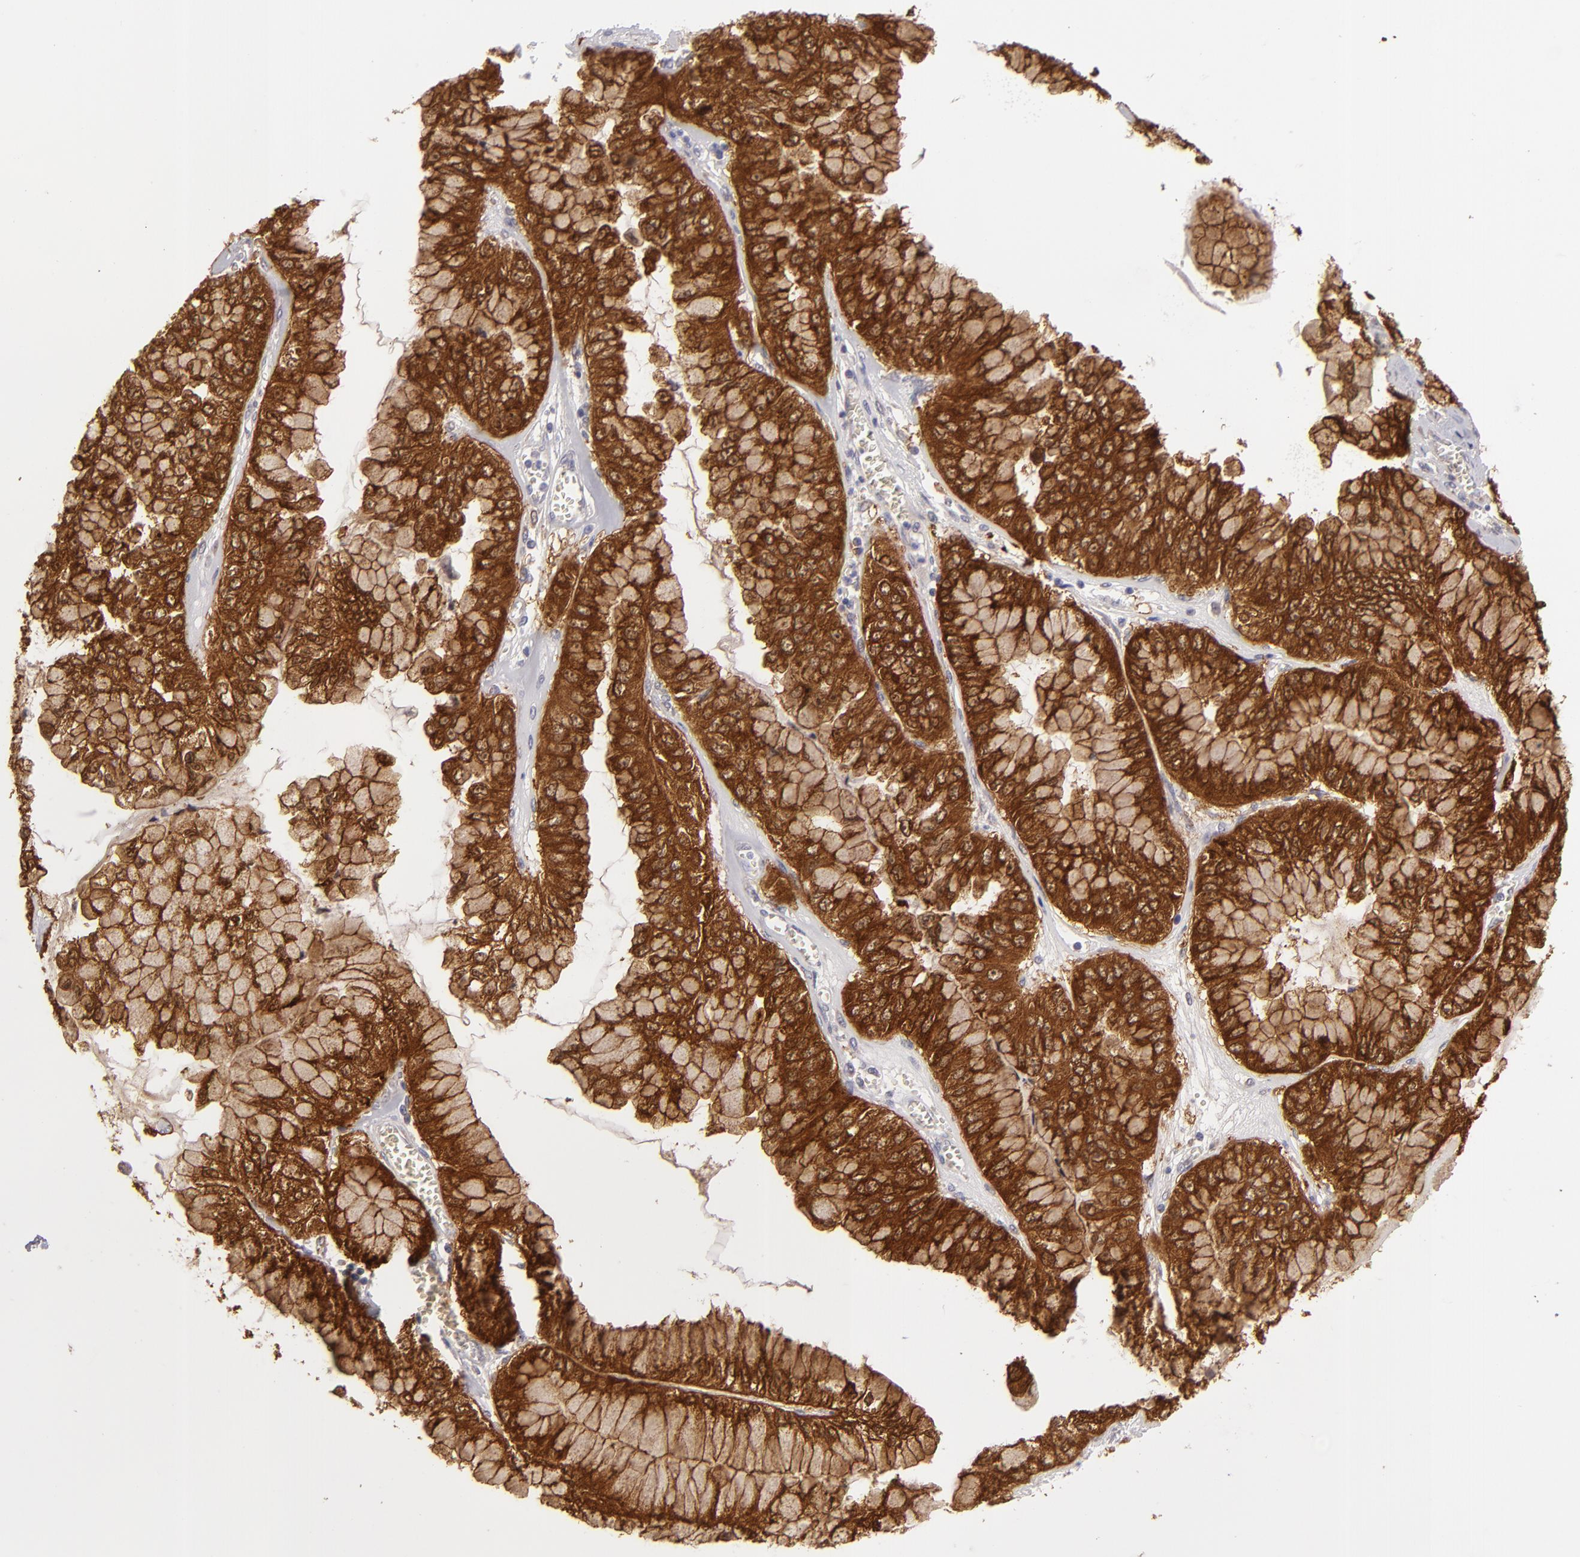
{"staining": {"intensity": "strong", "quantity": ">75%", "location": "cytoplasmic/membranous"}, "tissue": "liver cancer", "cell_type": "Tumor cells", "image_type": "cancer", "snomed": [{"axis": "morphology", "description": "Cholangiocarcinoma"}, {"axis": "topography", "description": "Liver"}], "caption": "Liver cancer (cholangiocarcinoma) tissue displays strong cytoplasmic/membranous expression in about >75% of tumor cells Immunohistochemistry (ihc) stains the protein of interest in brown and the nuclei are stained blue.", "gene": "SH2D4A", "patient": {"sex": "female", "age": 79}}